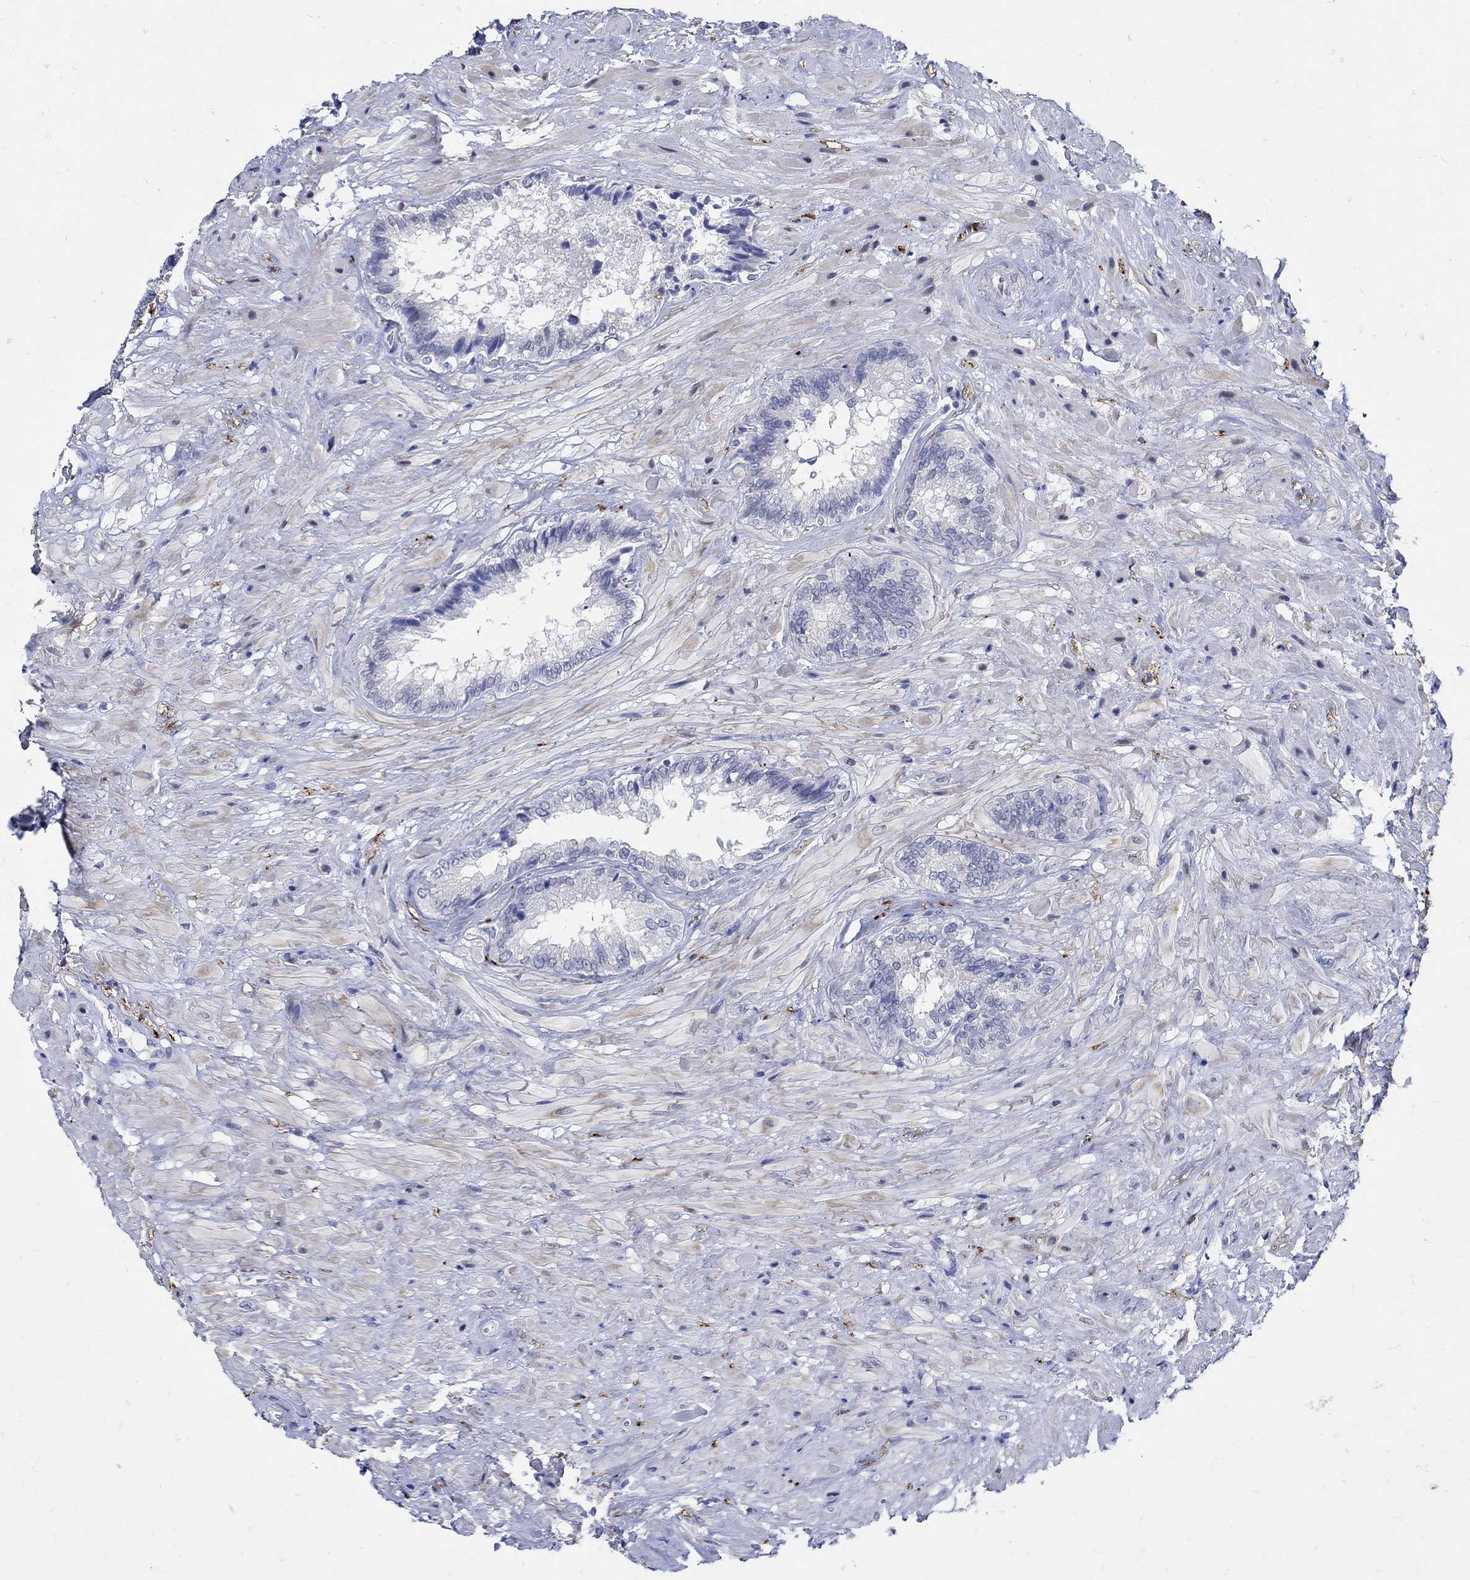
{"staining": {"intensity": "negative", "quantity": "none", "location": "none"}, "tissue": "seminal vesicle", "cell_type": "Glandular cells", "image_type": "normal", "snomed": [{"axis": "morphology", "description": "Normal tissue, NOS"}, {"axis": "topography", "description": "Seminal veicle"}], "caption": "Immunohistochemistry photomicrograph of normal seminal vesicle: seminal vesicle stained with DAB (3,3'-diaminobenzidine) exhibits no significant protein expression in glandular cells.", "gene": "NOS1", "patient": {"sex": "male", "age": 67}}